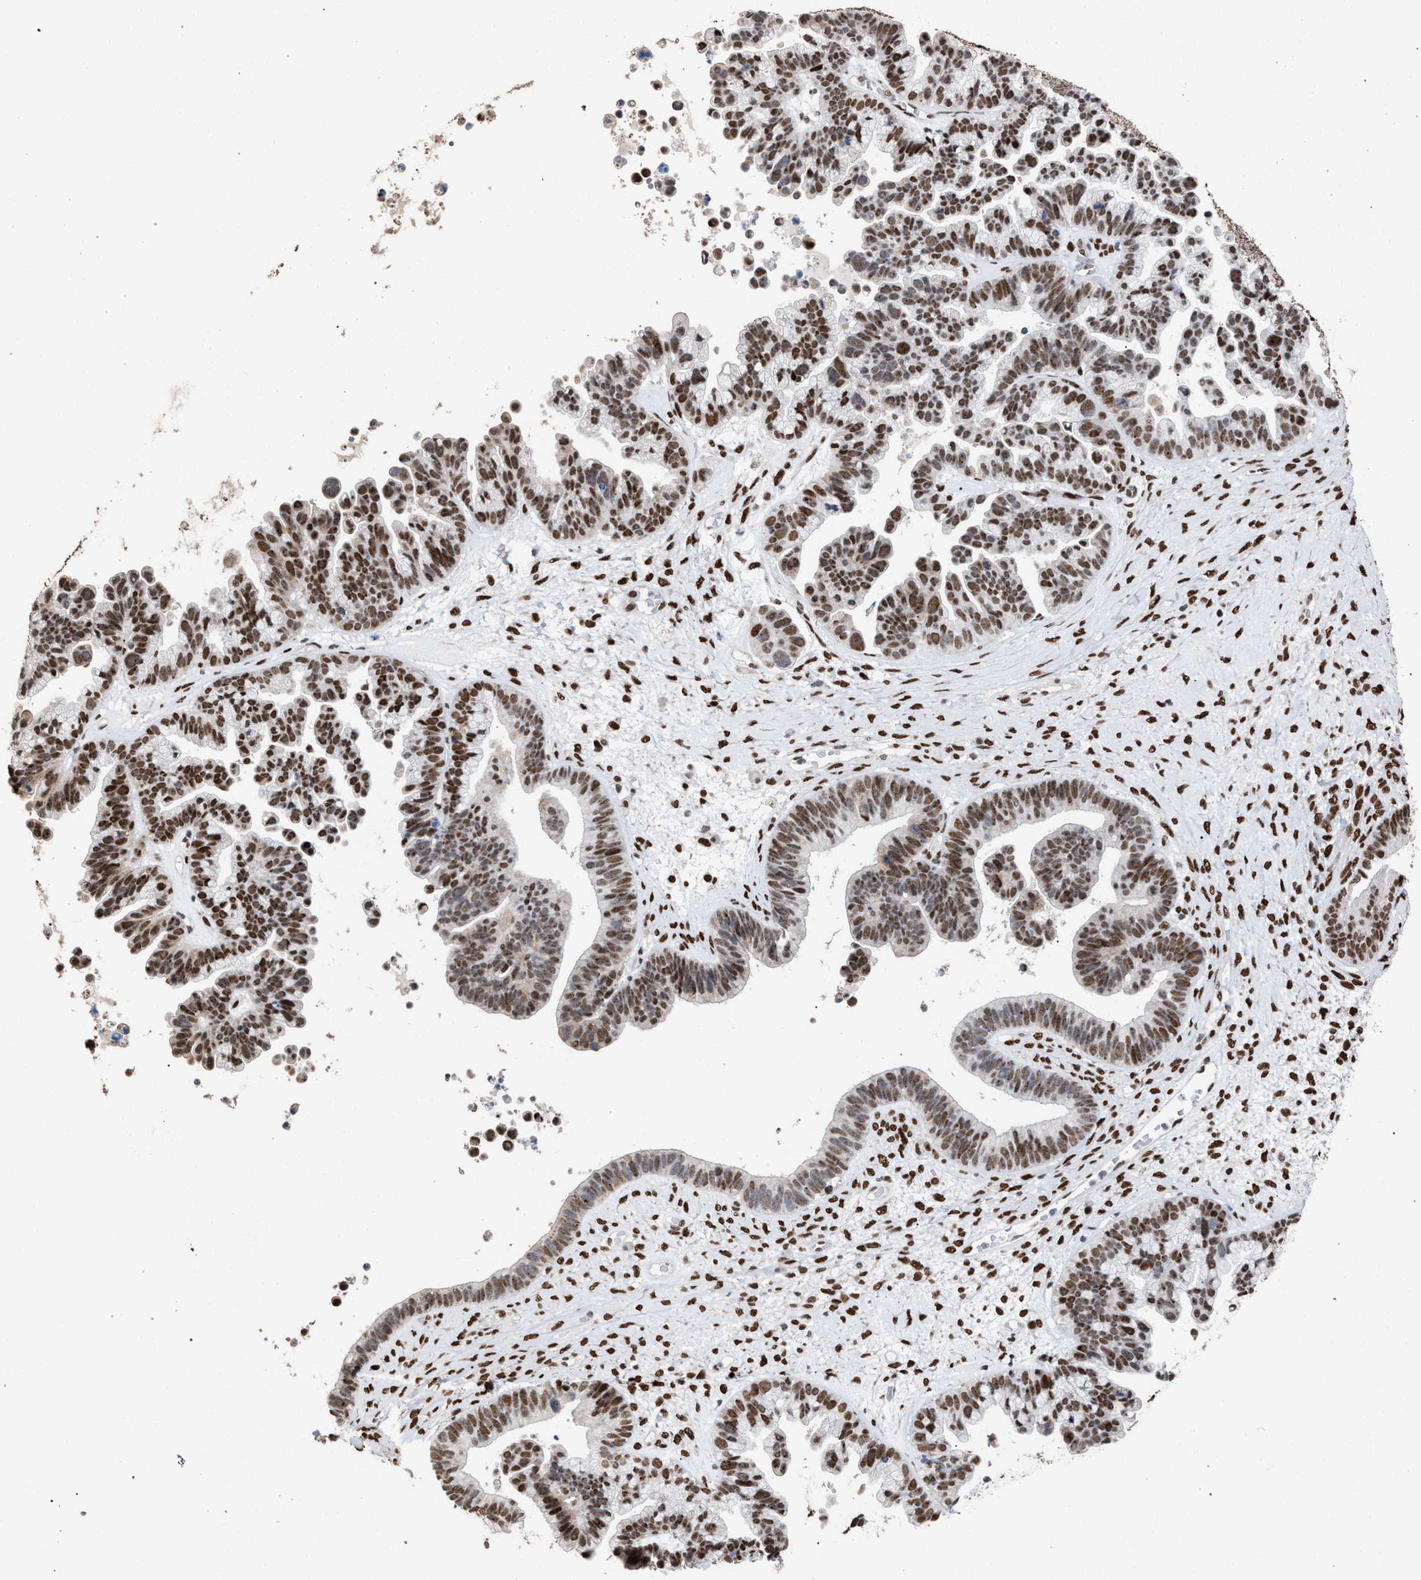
{"staining": {"intensity": "moderate", "quantity": ">75%", "location": "nuclear"}, "tissue": "ovarian cancer", "cell_type": "Tumor cells", "image_type": "cancer", "snomed": [{"axis": "morphology", "description": "Cystadenocarcinoma, serous, NOS"}, {"axis": "topography", "description": "Ovary"}], "caption": "Human ovarian serous cystadenocarcinoma stained with a protein marker reveals moderate staining in tumor cells.", "gene": "TP53BP1", "patient": {"sex": "female", "age": 56}}